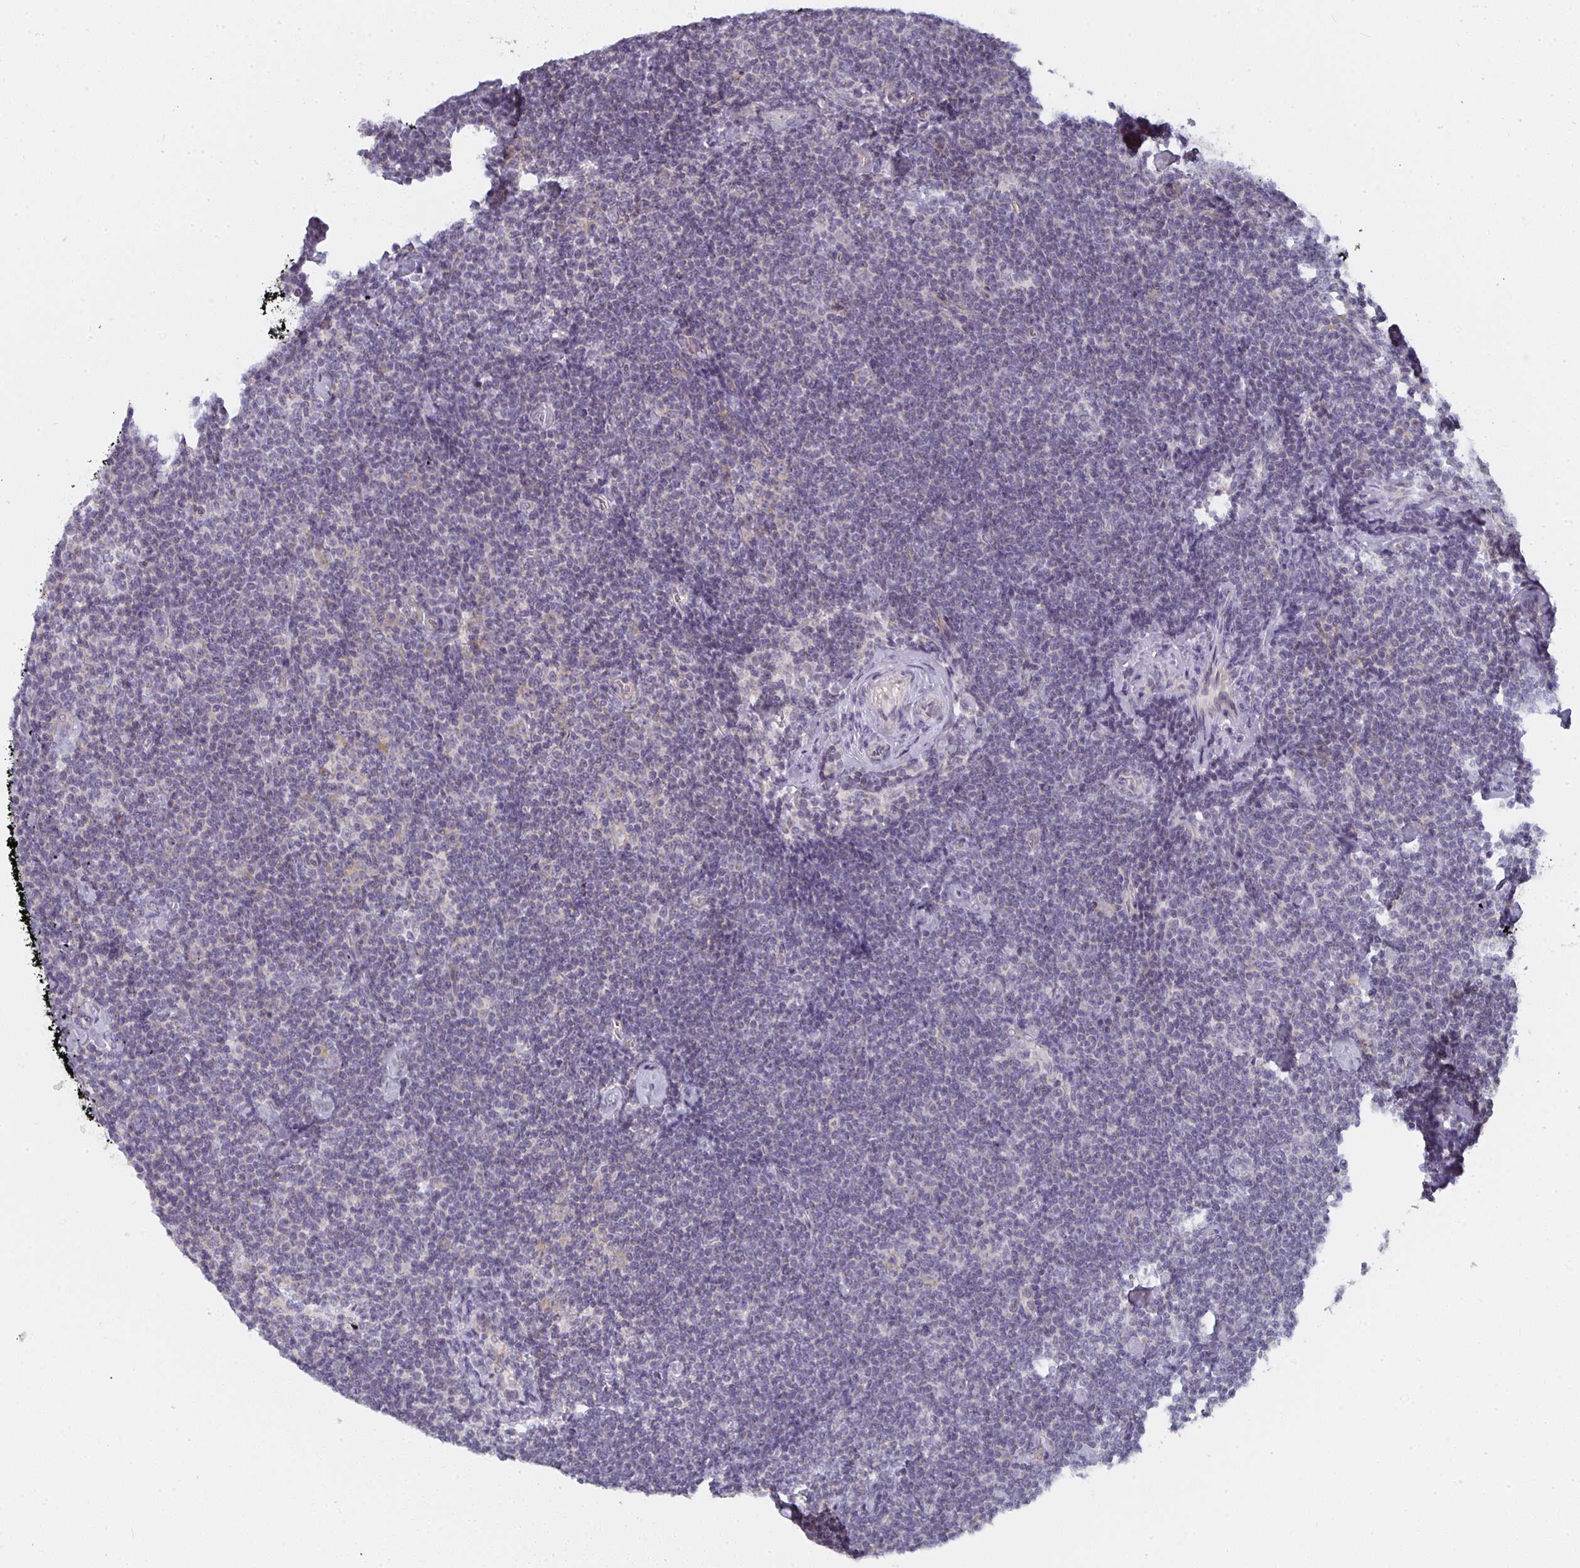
{"staining": {"intensity": "negative", "quantity": "none", "location": "none"}, "tissue": "lymphoma", "cell_type": "Tumor cells", "image_type": "cancer", "snomed": [{"axis": "morphology", "description": "Malignant lymphoma, non-Hodgkin's type, Low grade"}, {"axis": "topography", "description": "Lymph node"}], "caption": "A high-resolution micrograph shows IHC staining of malignant lymphoma, non-Hodgkin's type (low-grade), which displays no significant positivity in tumor cells. The staining is performed using DAB brown chromogen with nuclei counter-stained in using hematoxylin.", "gene": "CTHRC1", "patient": {"sex": "male", "age": 81}}